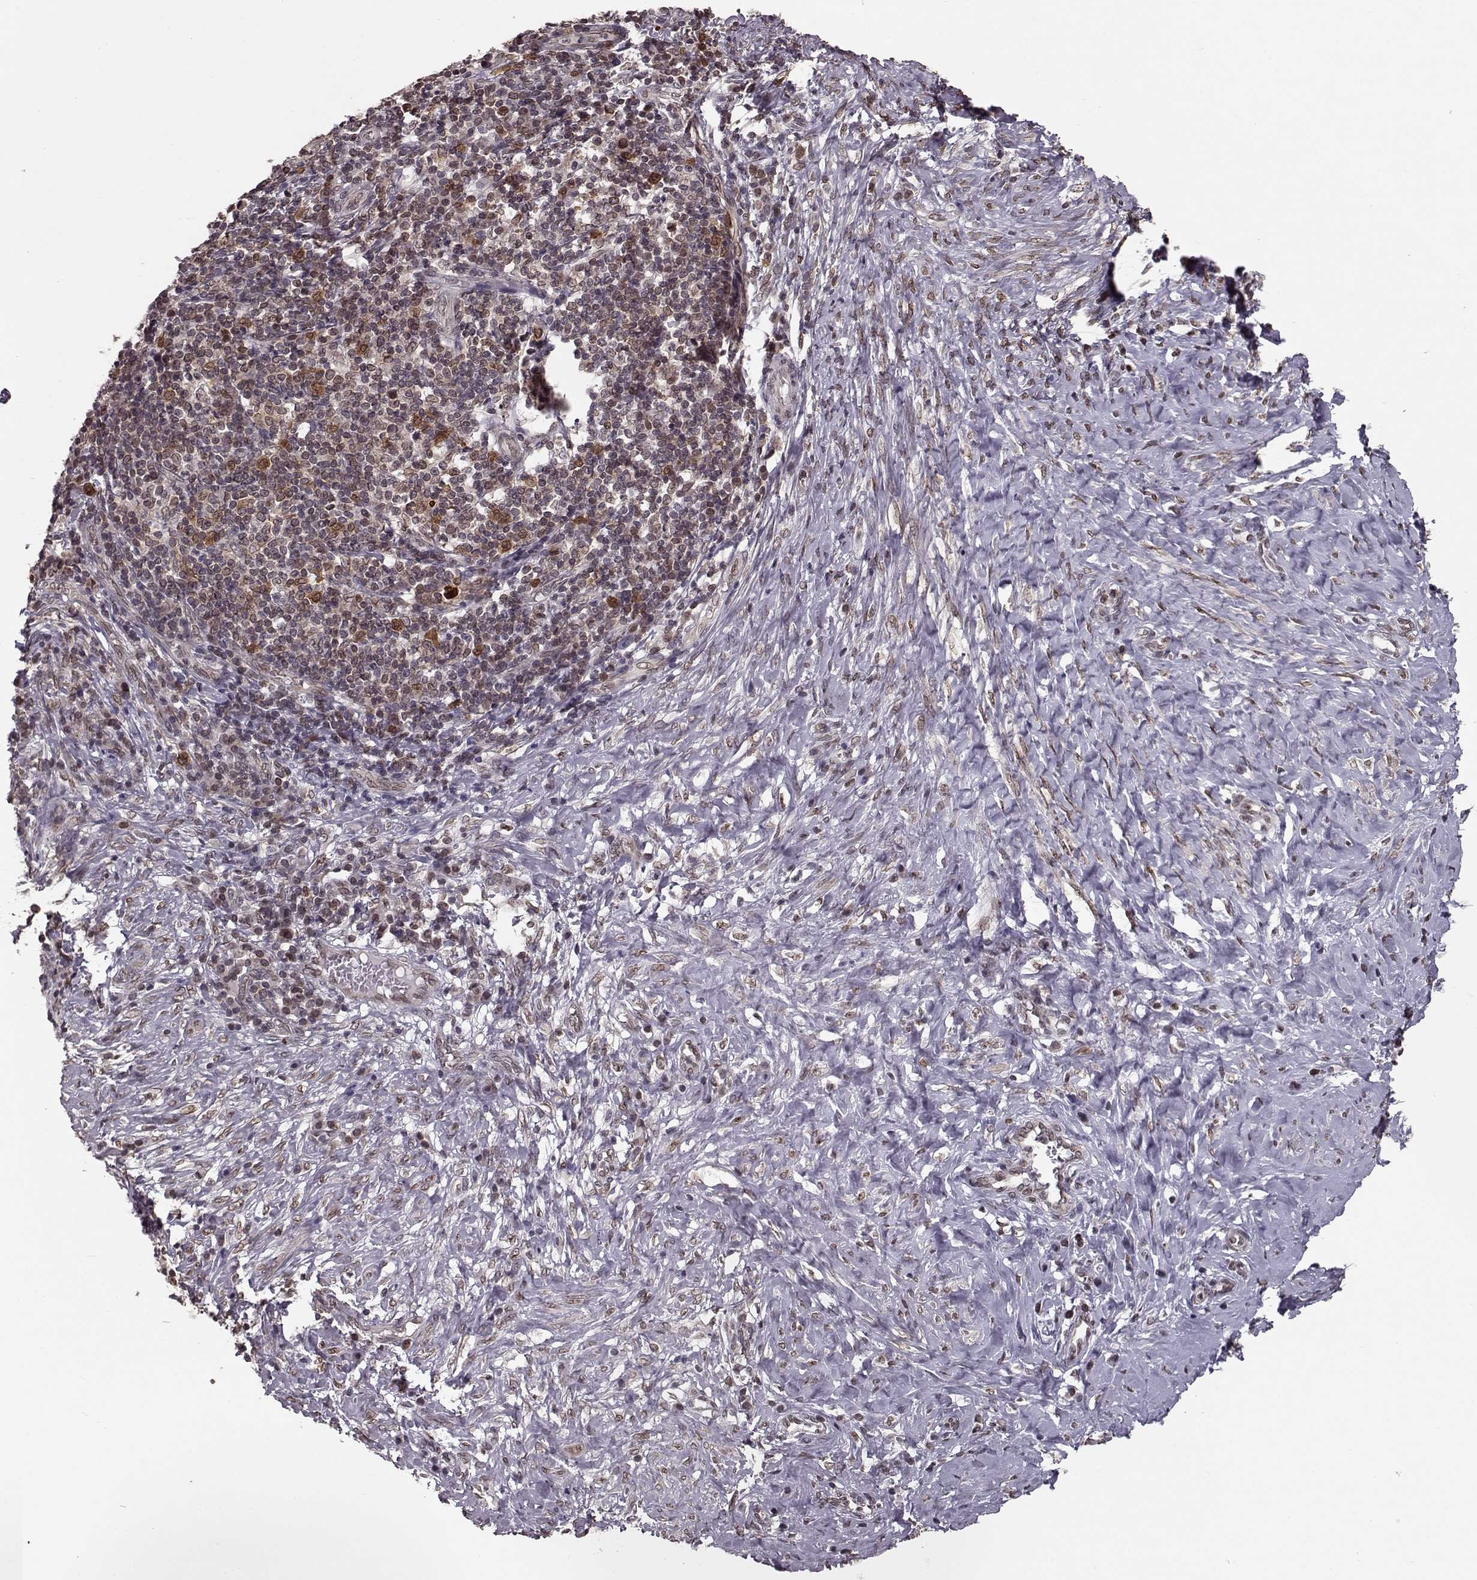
{"staining": {"intensity": "weak", "quantity": ">75%", "location": "cytoplasmic/membranous,nuclear"}, "tissue": "cervical cancer", "cell_type": "Tumor cells", "image_type": "cancer", "snomed": [{"axis": "morphology", "description": "Squamous cell carcinoma, NOS"}, {"axis": "topography", "description": "Cervix"}], "caption": "Protein expression analysis of human cervical cancer reveals weak cytoplasmic/membranous and nuclear staining in about >75% of tumor cells.", "gene": "NUP37", "patient": {"sex": "female", "age": 46}}